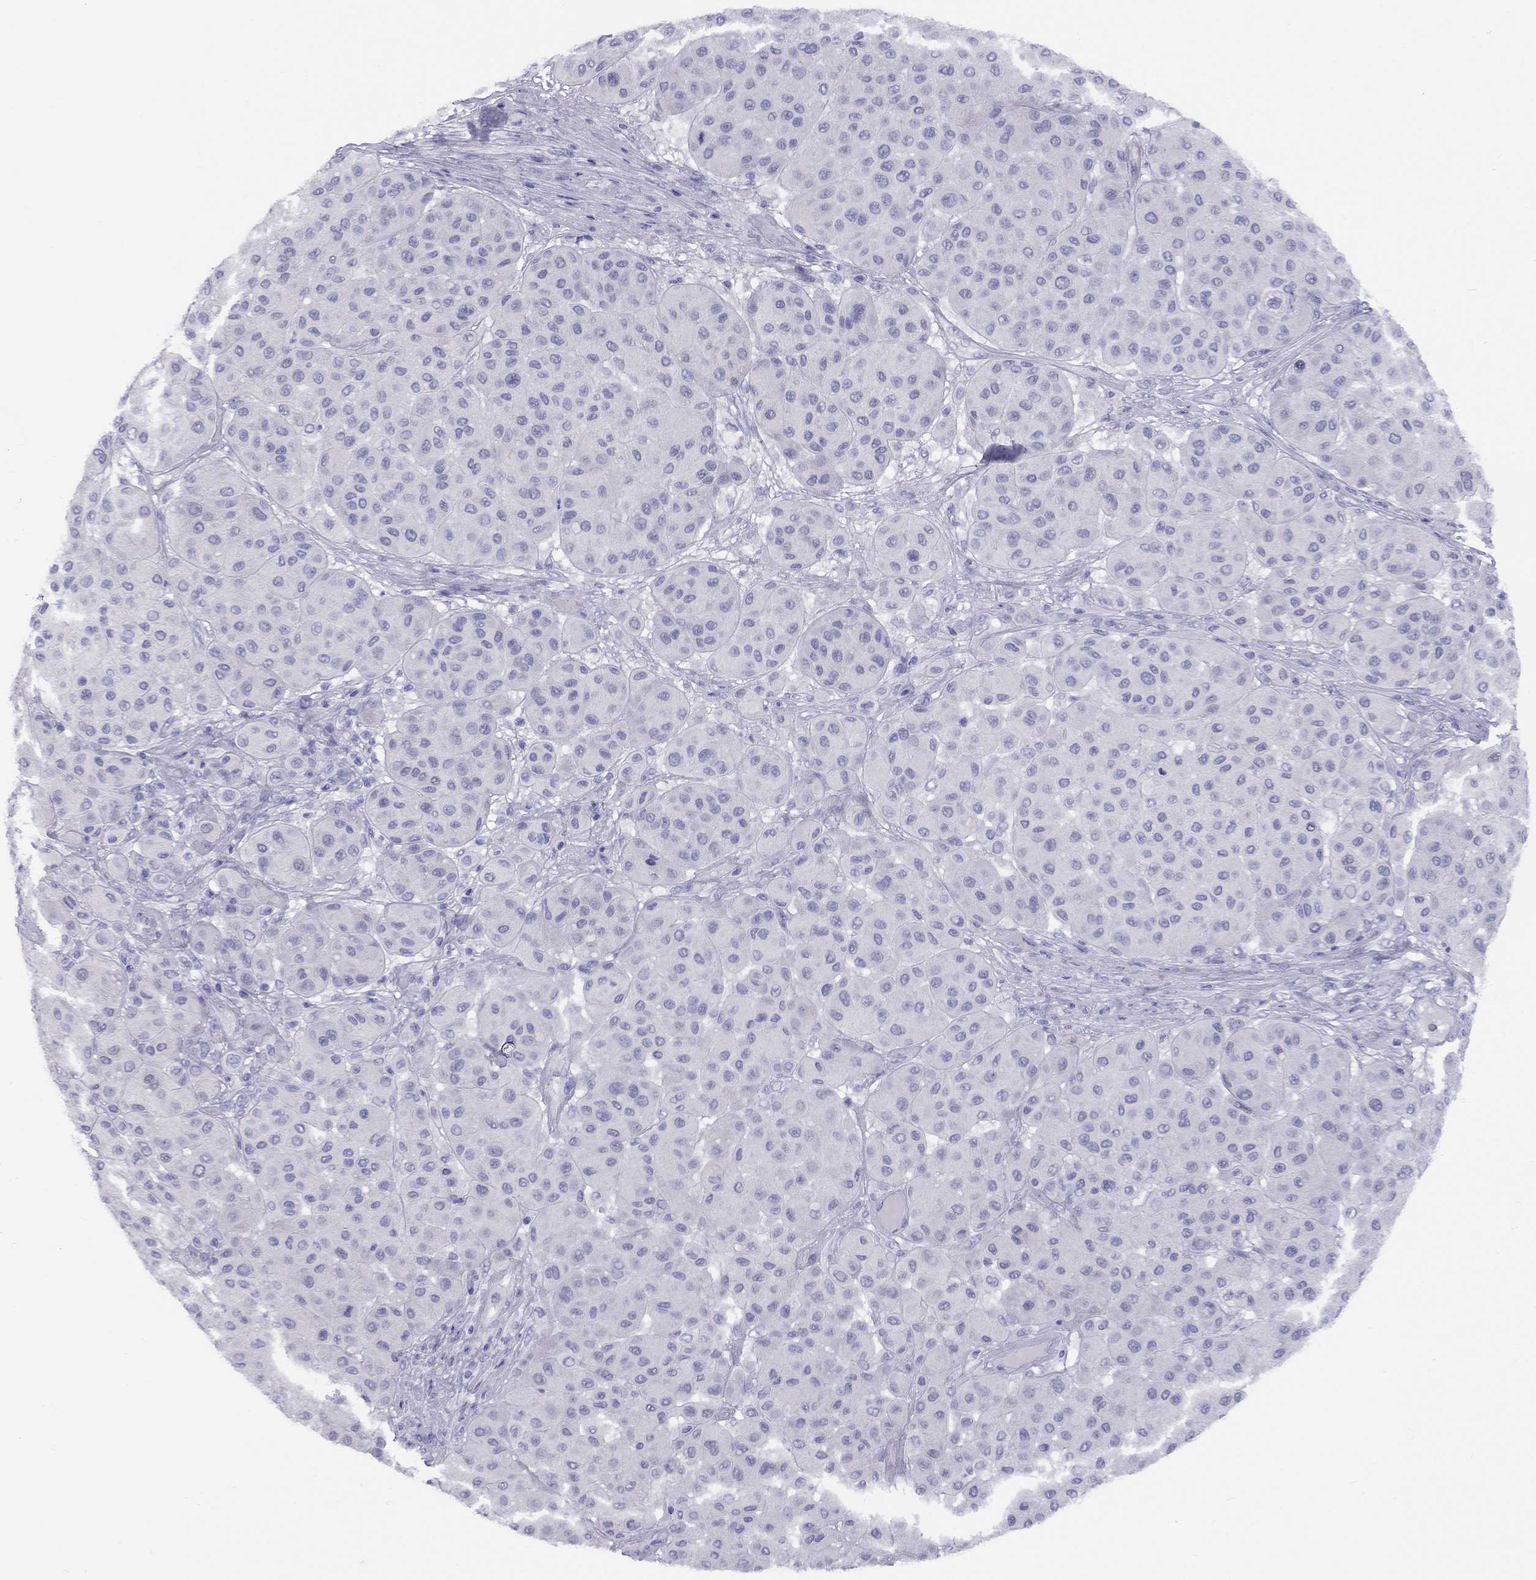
{"staining": {"intensity": "negative", "quantity": "none", "location": "none"}, "tissue": "melanoma", "cell_type": "Tumor cells", "image_type": "cancer", "snomed": [{"axis": "morphology", "description": "Malignant melanoma, Metastatic site"}, {"axis": "topography", "description": "Smooth muscle"}], "caption": "The image exhibits no staining of tumor cells in melanoma. The staining is performed using DAB (3,3'-diaminobenzidine) brown chromogen with nuclei counter-stained in using hematoxylin.", "gene": "FSCN3", "patient": {"sex": "male", "age": 41}}